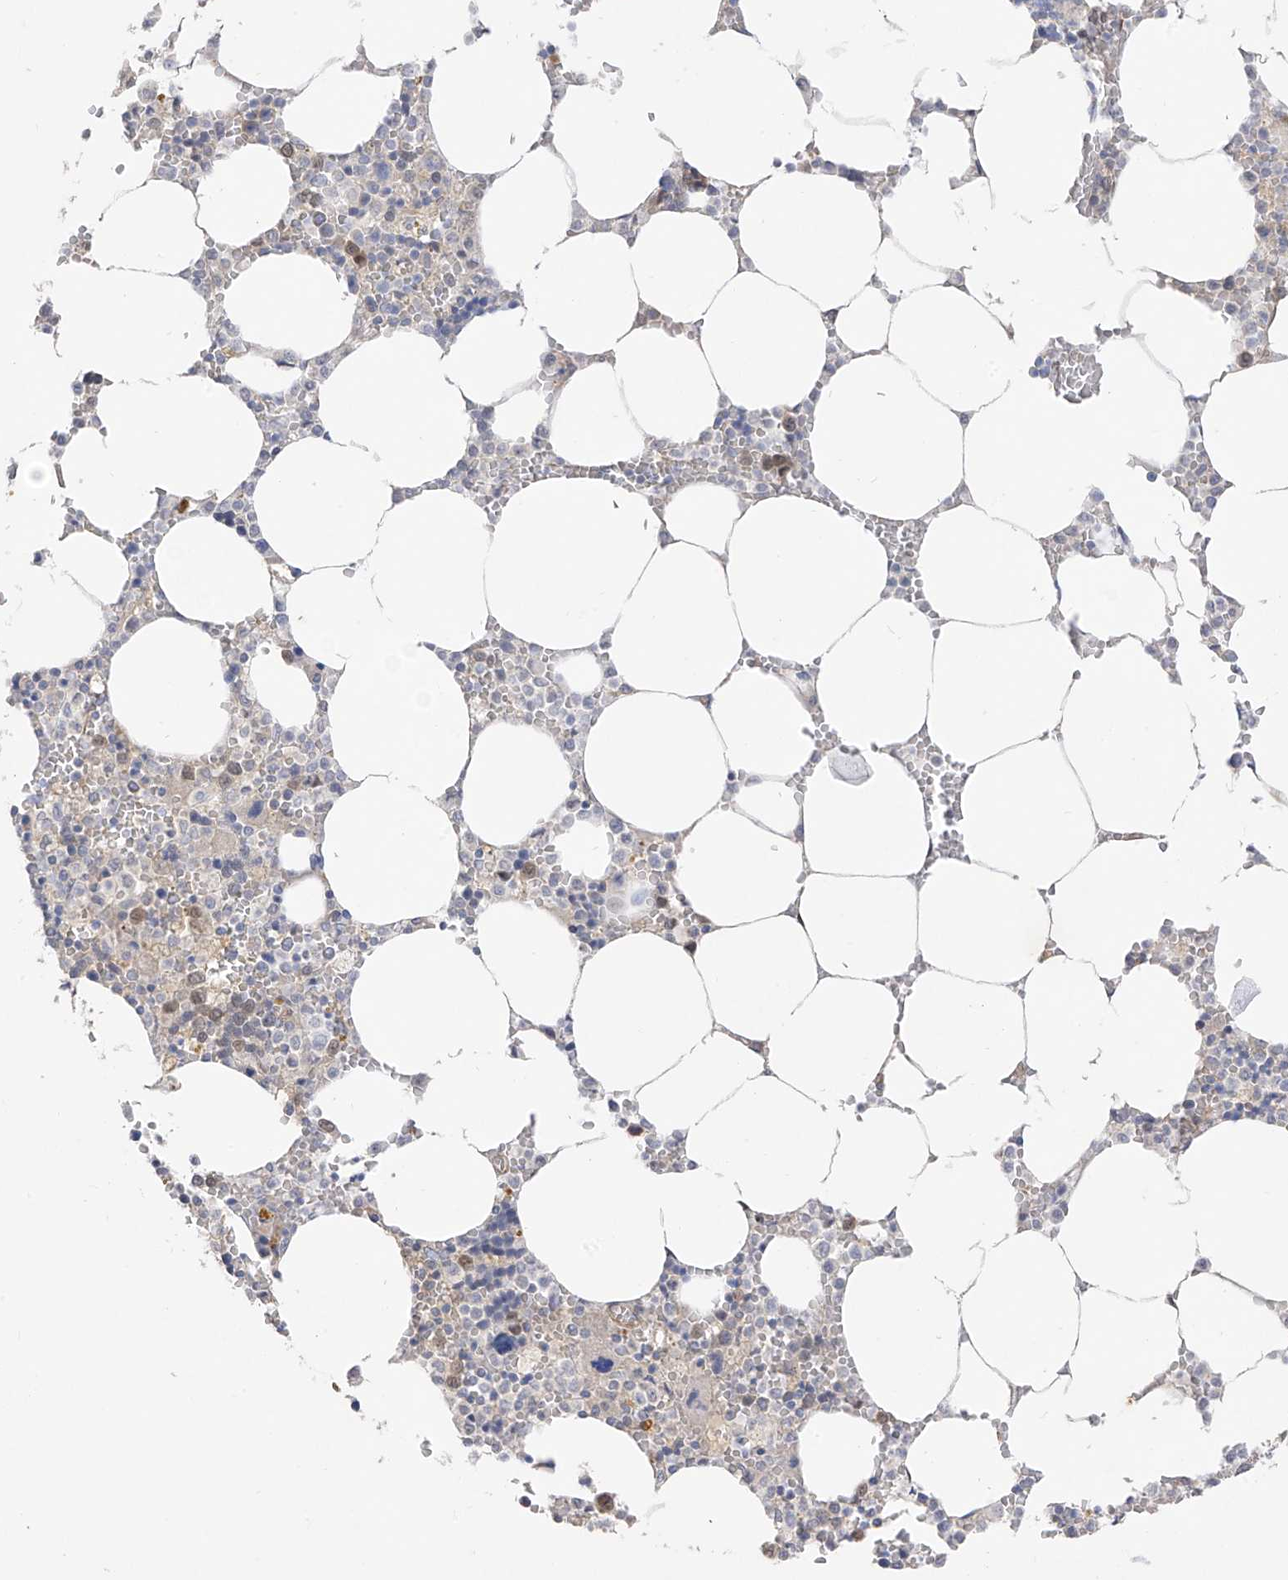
{"staining": {"intensity": "weak", "quantity": "<25%", "location": "nuclear"}, "tissue": "bone marrow", "cell_type": "Hematopoietic cells", "image_type": "normal", "snomed": [{"axis": "morphology", "description": "Normal tissue, NOS"}, {"axis": "topography", "description": "Bone marrow"}], "caption": "Hematopoietic cells are negative for protein expression in benign human bone marrow. (Brightfield microscopy of DAB (3,3'-diaminobenzidine) immunohistochemistry (IHC) at high magnification).", "gene": "EIPR1", "patient": {"sex": "male", "age": 70}}